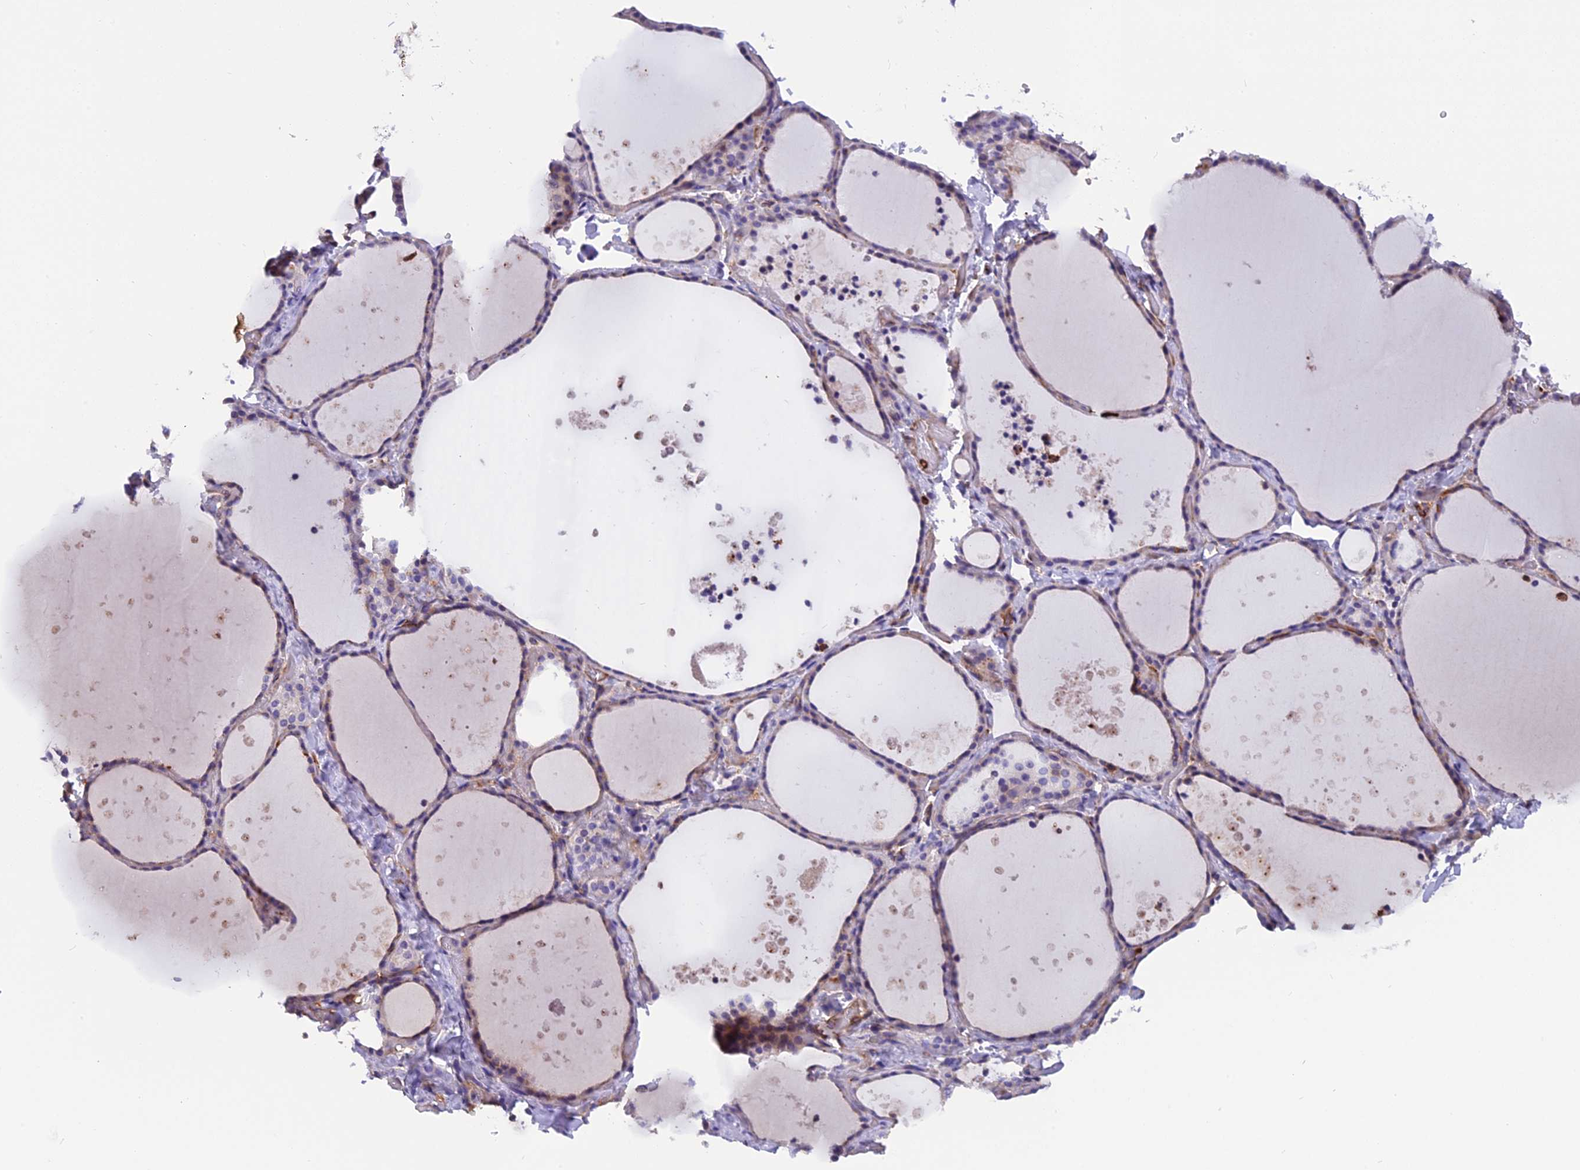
{"staining": {"intensity": "weak", "quantity": "<25%", "location": "cytoplasmic/membranous"}, "tissue": "thyroid gland", "cell_type": "Glandular cells", "image_type": "normal", "snomed": [{"axis": "morphology", "description": "Normal tissue, NOS"}, {"axis": "topography", "description": "Thyroid gland"}], "caption": "Immunohistochemical staining of normal thyroid gland displays no significant staining in glandular cells.", "gene": "EHBP1L1", "patient": {"sex": "female", "age": 44}}